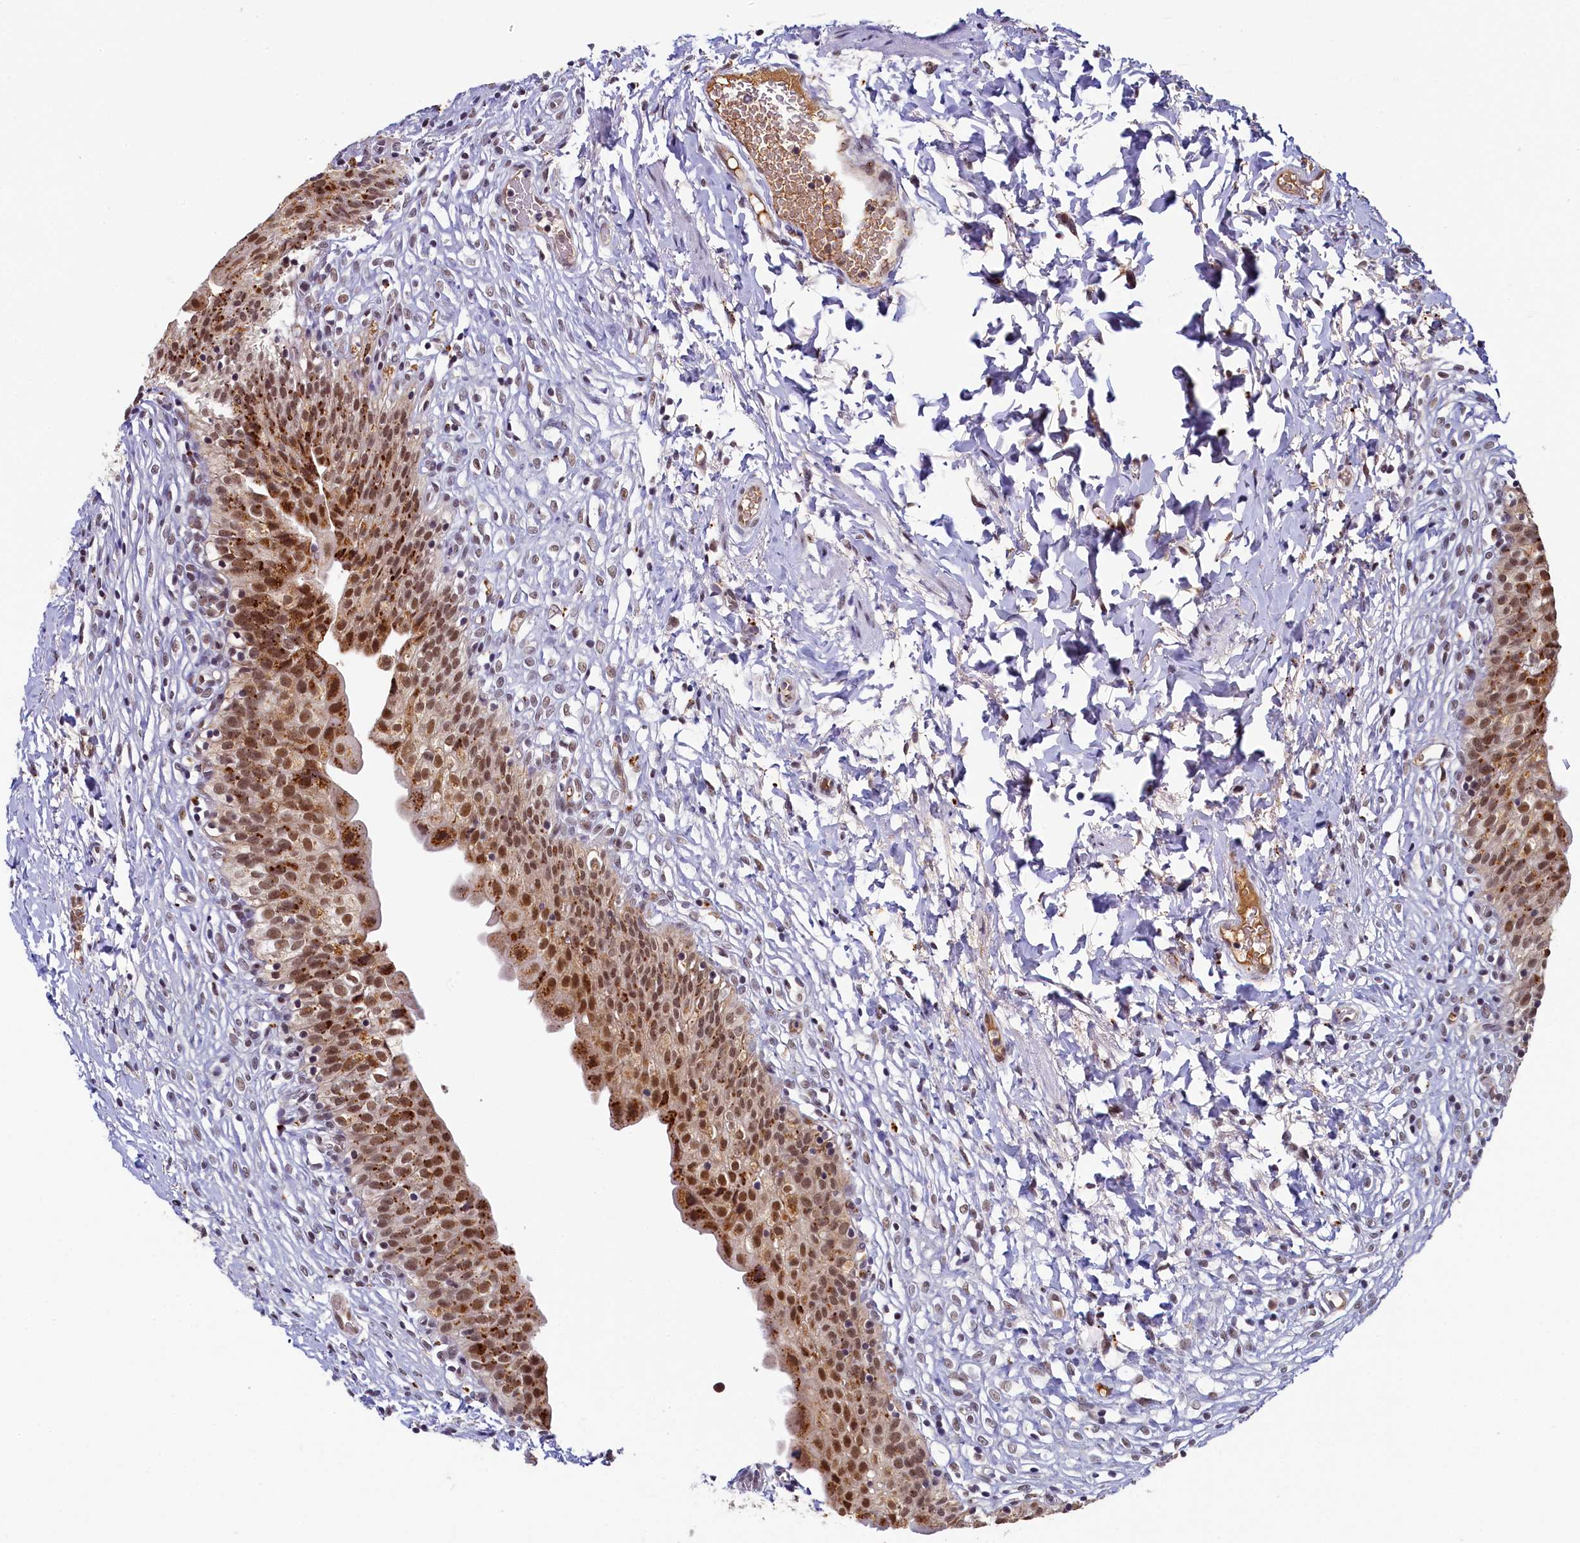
{"staining": {"intensity": "moderate", "quantity": ">75%", "location": "cytoplasmic/membranous,nuclear"}, "tissue": "urinary bladder", "cell_type": "Urothelial cells", "image_type": "normal", "snomed": [{"axis": "morphology", "description": "Normal tissue, NOS"}, {"axis": "topography", "description": "Urinary bladder"}], "caption": "Immunohistochemistry (IHC) micrograph of unremarkable urinary bladder stained for a protein (brown), which displays medium levels of moderate cytoplasmic/membranous,nuclear expression in about >75% of urothelial cells.", "gene": "INTS14", "patient": {"sex": "male", "age": 55}}